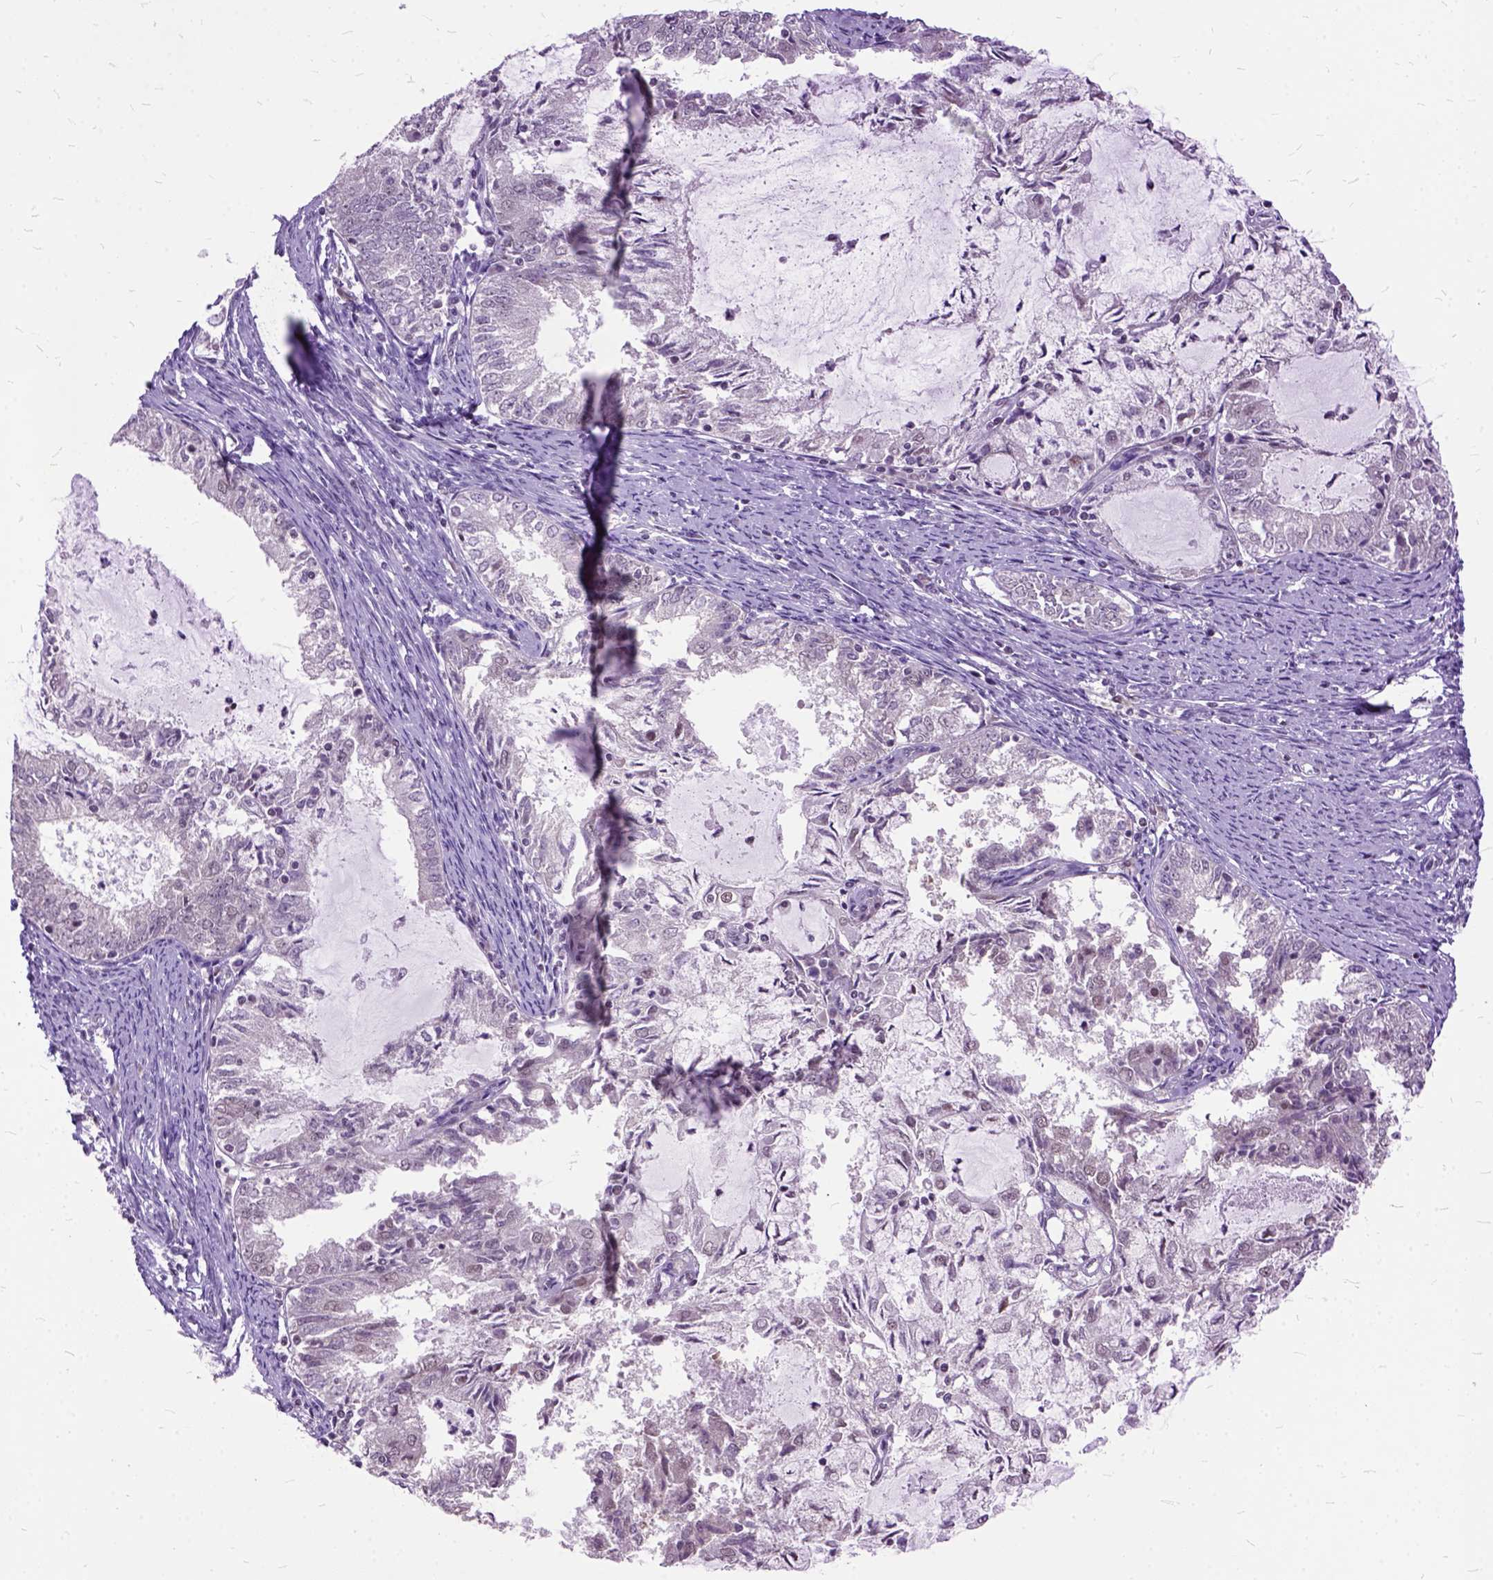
{"staining": {"intensity": "negative", "quantity": "none", "location": "none"}, "tissue": "endometrial cancer", "cell_type": "Tumor cells", "image_type": "cancer", "snomed": [{"axis": "morphology", "description": "Adenocarcinoma, NOS"}, {"axis": "topography", "description": "Endometrium"}], "caption": "There is no significant staining in tumor cells of endometrial cancer (adenocarcinoma).", "gene": "ORC5", "patient": {"sex": "female", "age": 57}}